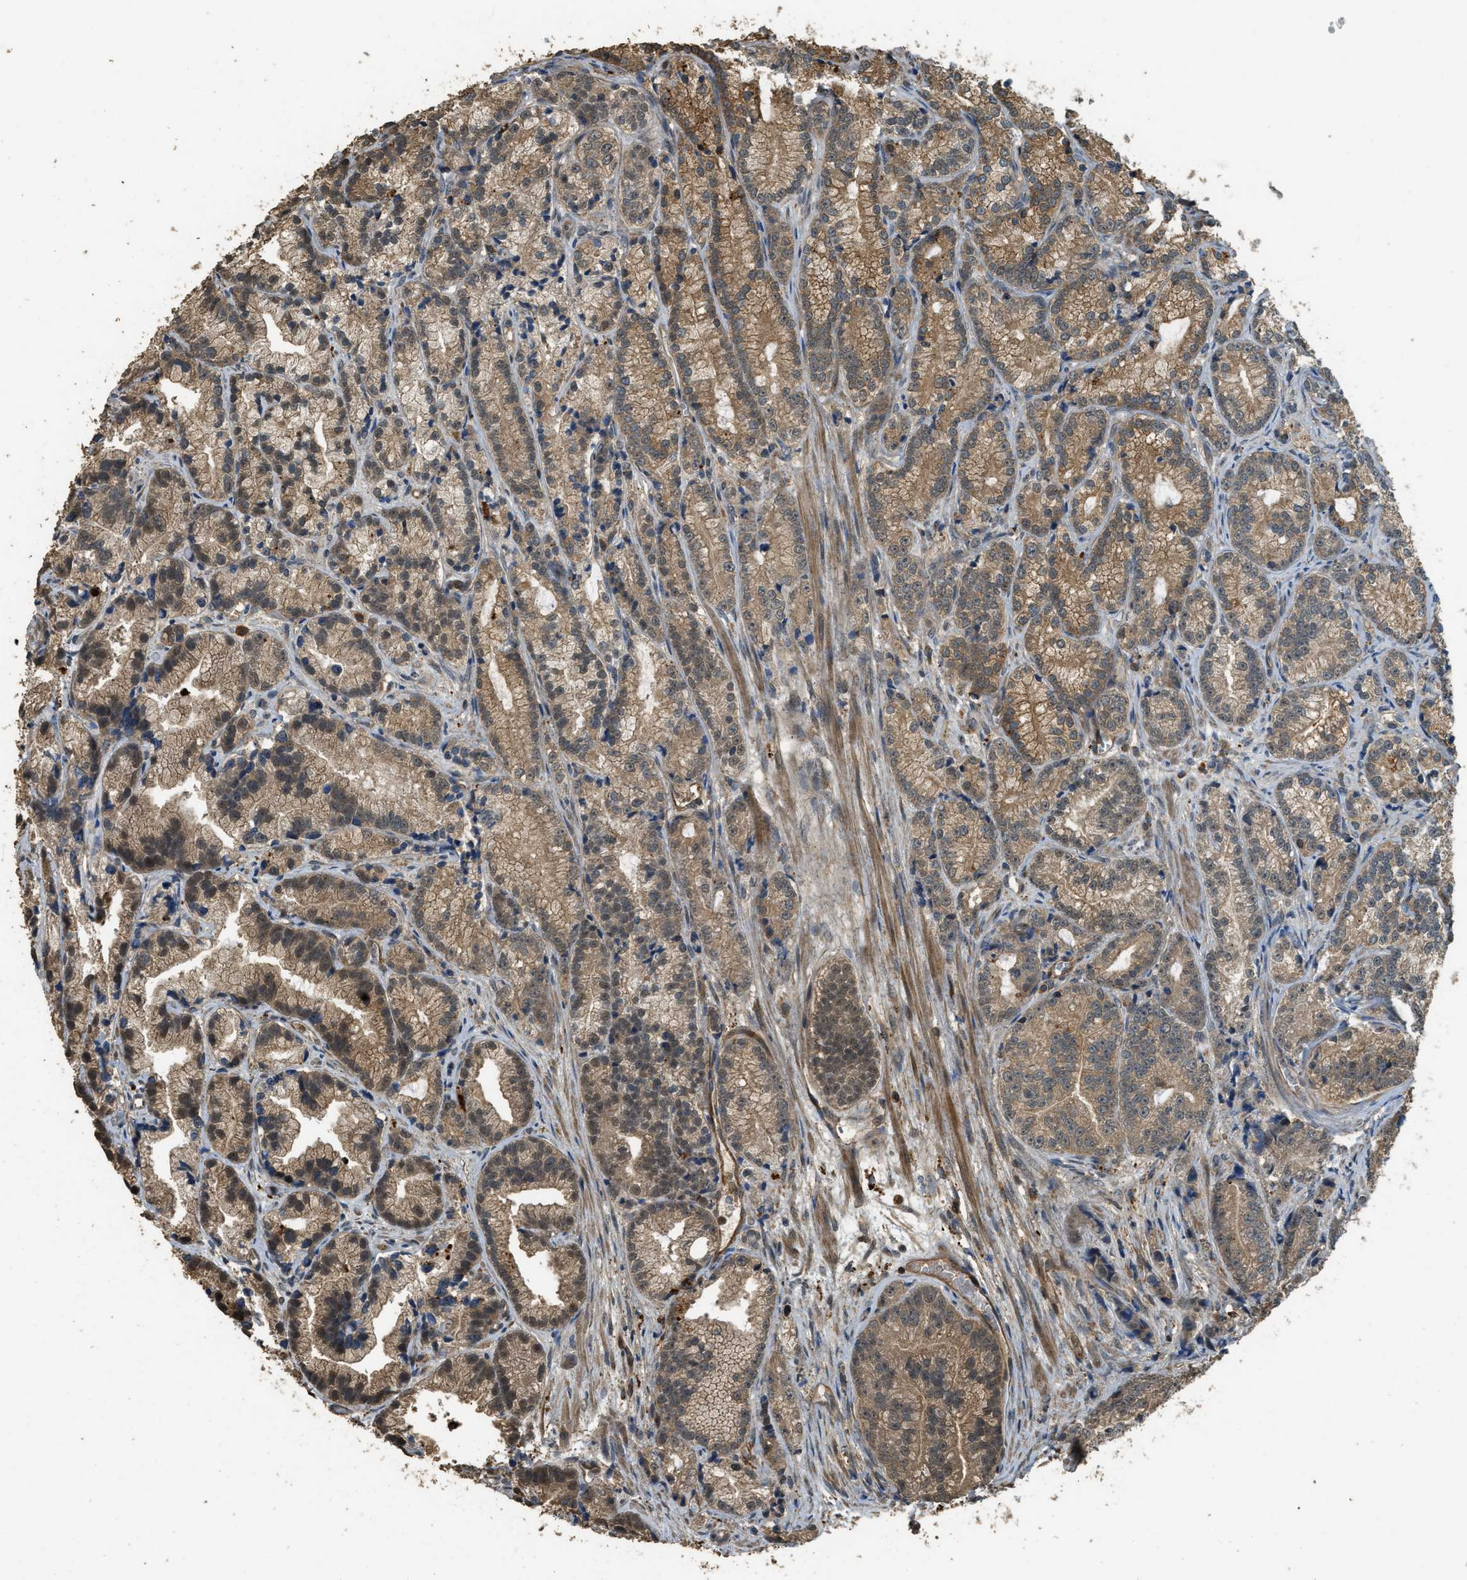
{"staining": {"intensity": "moderate", "quantity": ">75%", "location": "cytoplasmic/membranous,nuclear"}, "tissue": "prostate cancer", "cell_type": "Tumor cells", "image_type": "cancer", "snomed": [{"axis": "morphology", "description": "Adenocarcinoma, Low grade"}, {"axis": "topography", "description": "Prostate"}], "caption": "This is a photomicrograph of immunohistochemistry (IHC) staining of prostate cancer (low-grade adenocarcinoma), which shows moderate staining in the cytoplasmic/membranous and nuclear of tumor cells.", "gene": "PPP6R3", "patient": {"sex": "male", "age": 89}}